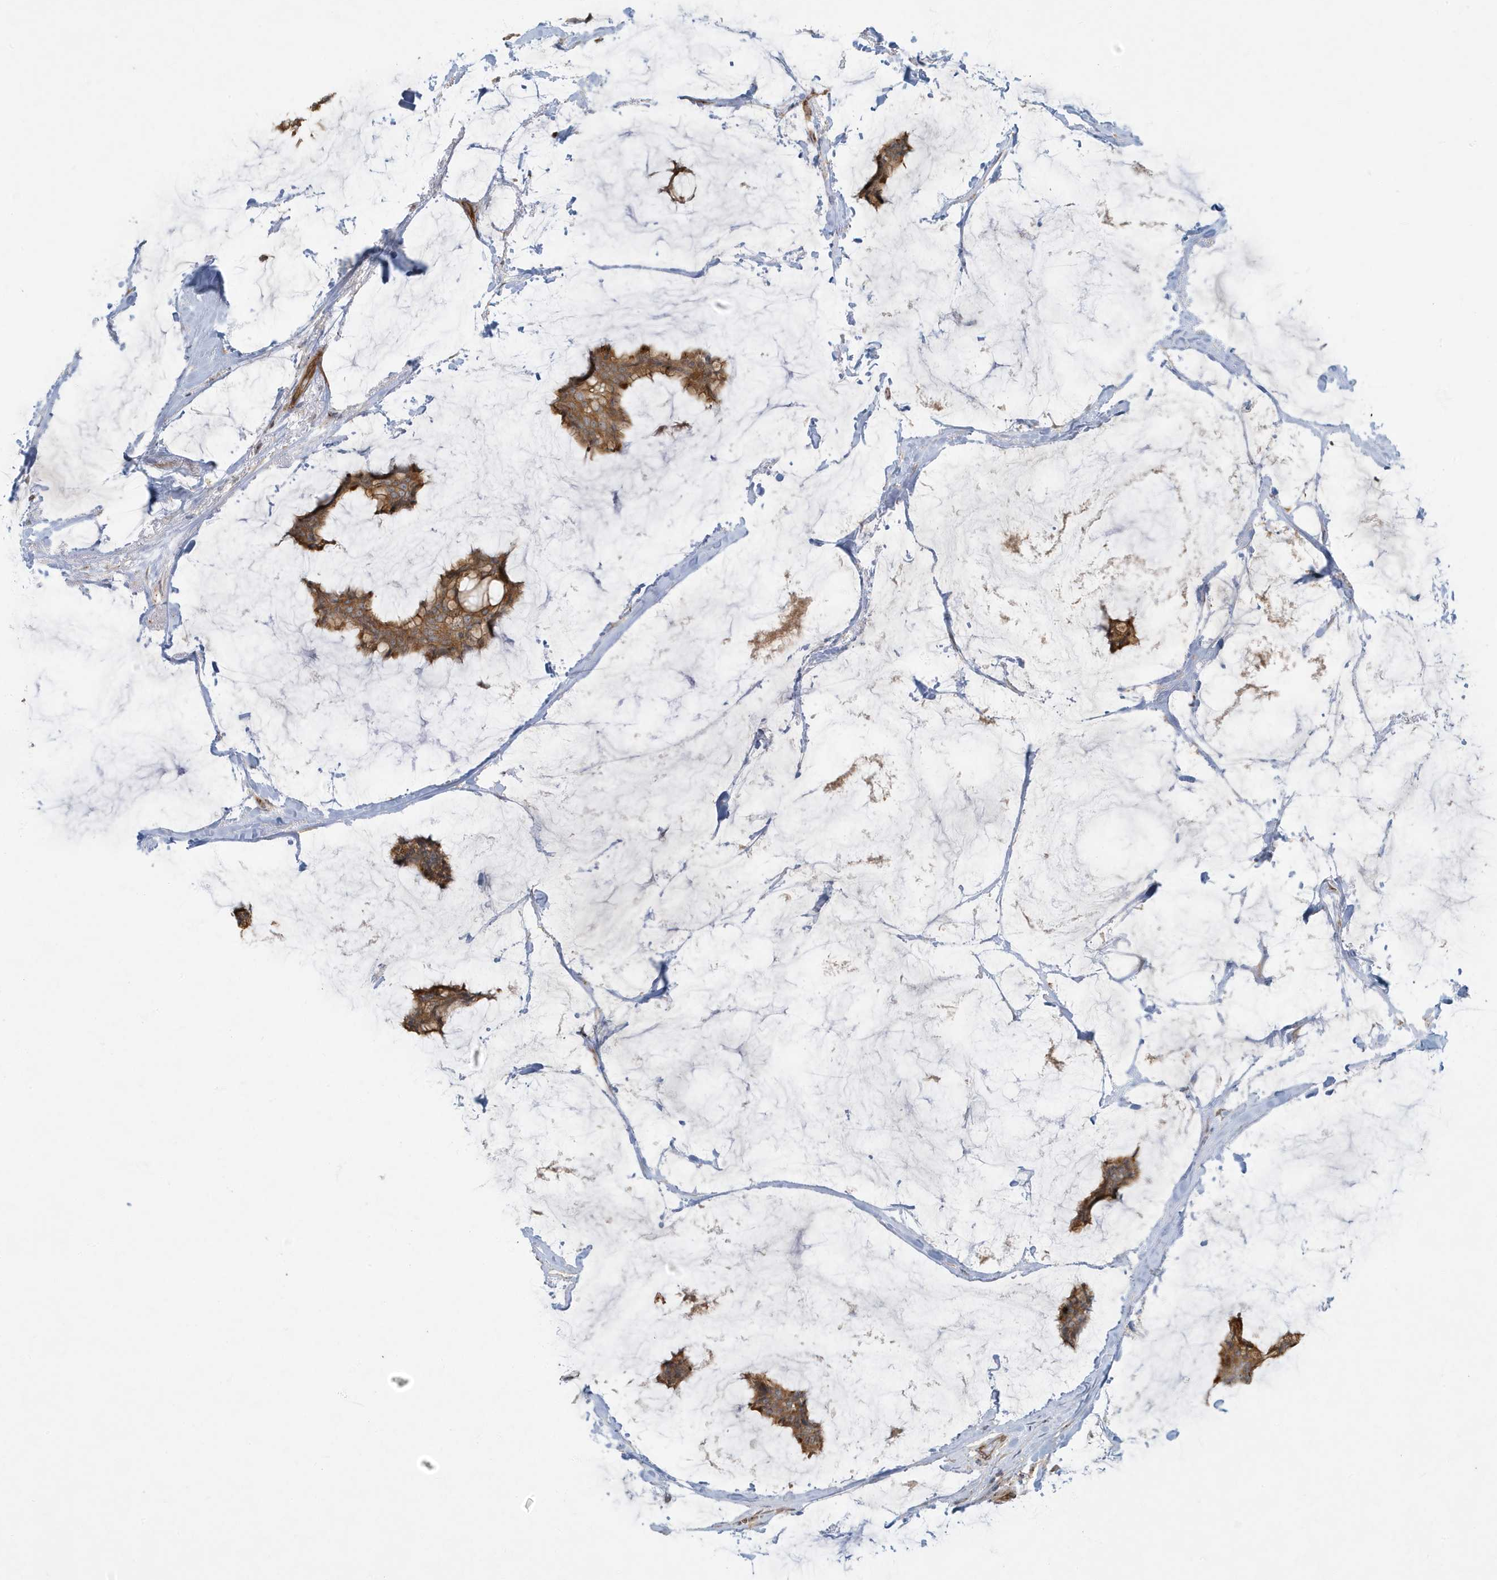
{"staining": {"intensity": "moderate", "quantity": ">75%", "location": "cytoplasmic/membranous"}, "tissue": "breast cancer", "cell_type": "Tumor cells", "image_type": "cancer", "snomed": [{"axis": "morphology", "description": "Duct carcinoma"}, {"axis": "topography", "description": "Breast"}], "caption": "A photomicrograph of human breast intraductal carcinoma stained for a protein exhibits moderate cytoplasmic/membranous brown staining in tumor cells. The protein is stained brown, and the nuclei are stained in blue (DAB (3,3'-diaminobenzidine) IHC with brightfield microscopy, high magnification).", "gene": "ATP23", "patient": {"sex": "female", "age": 93}}